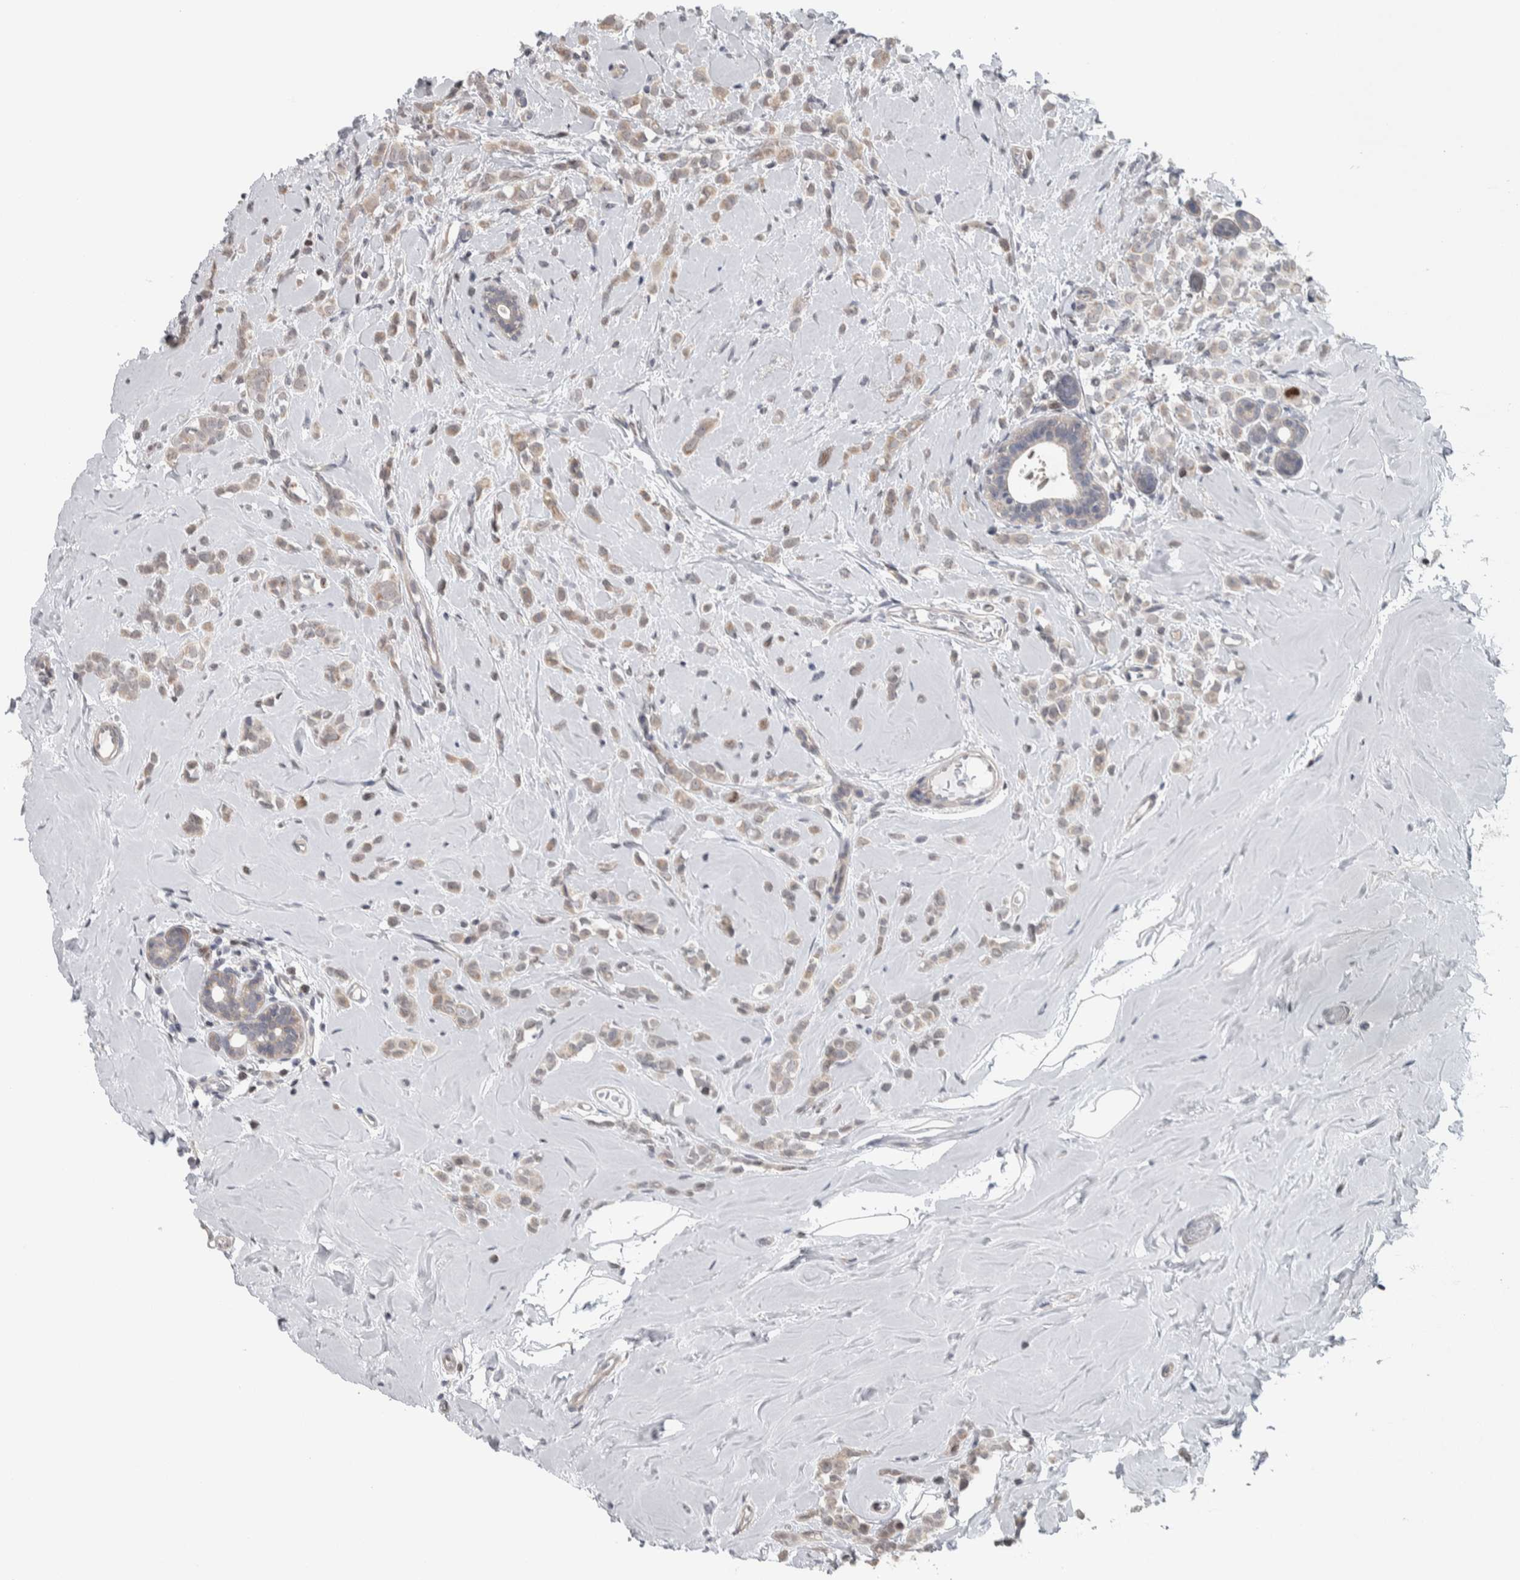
{"staining": {"intensity": "weak", "quantity": ">75%", "location": "cytoplasmic/membranous"}, "tissue": "breast cancer", "cell_type": "Tumor cells", "image_type": "cancer", "snomed": [{"axis": "morphology", "description": "Lobular carcinoma"}, {"axis": "topography", "description": "Breast"}], "caption": "This is a photomicrograph of IHC staining of breast cancer, which shows weak staining in the cytoplasmic/membranous of tumor cells.", "gene": "CWC27", "patient": {"sex": "female", "age": 47}}